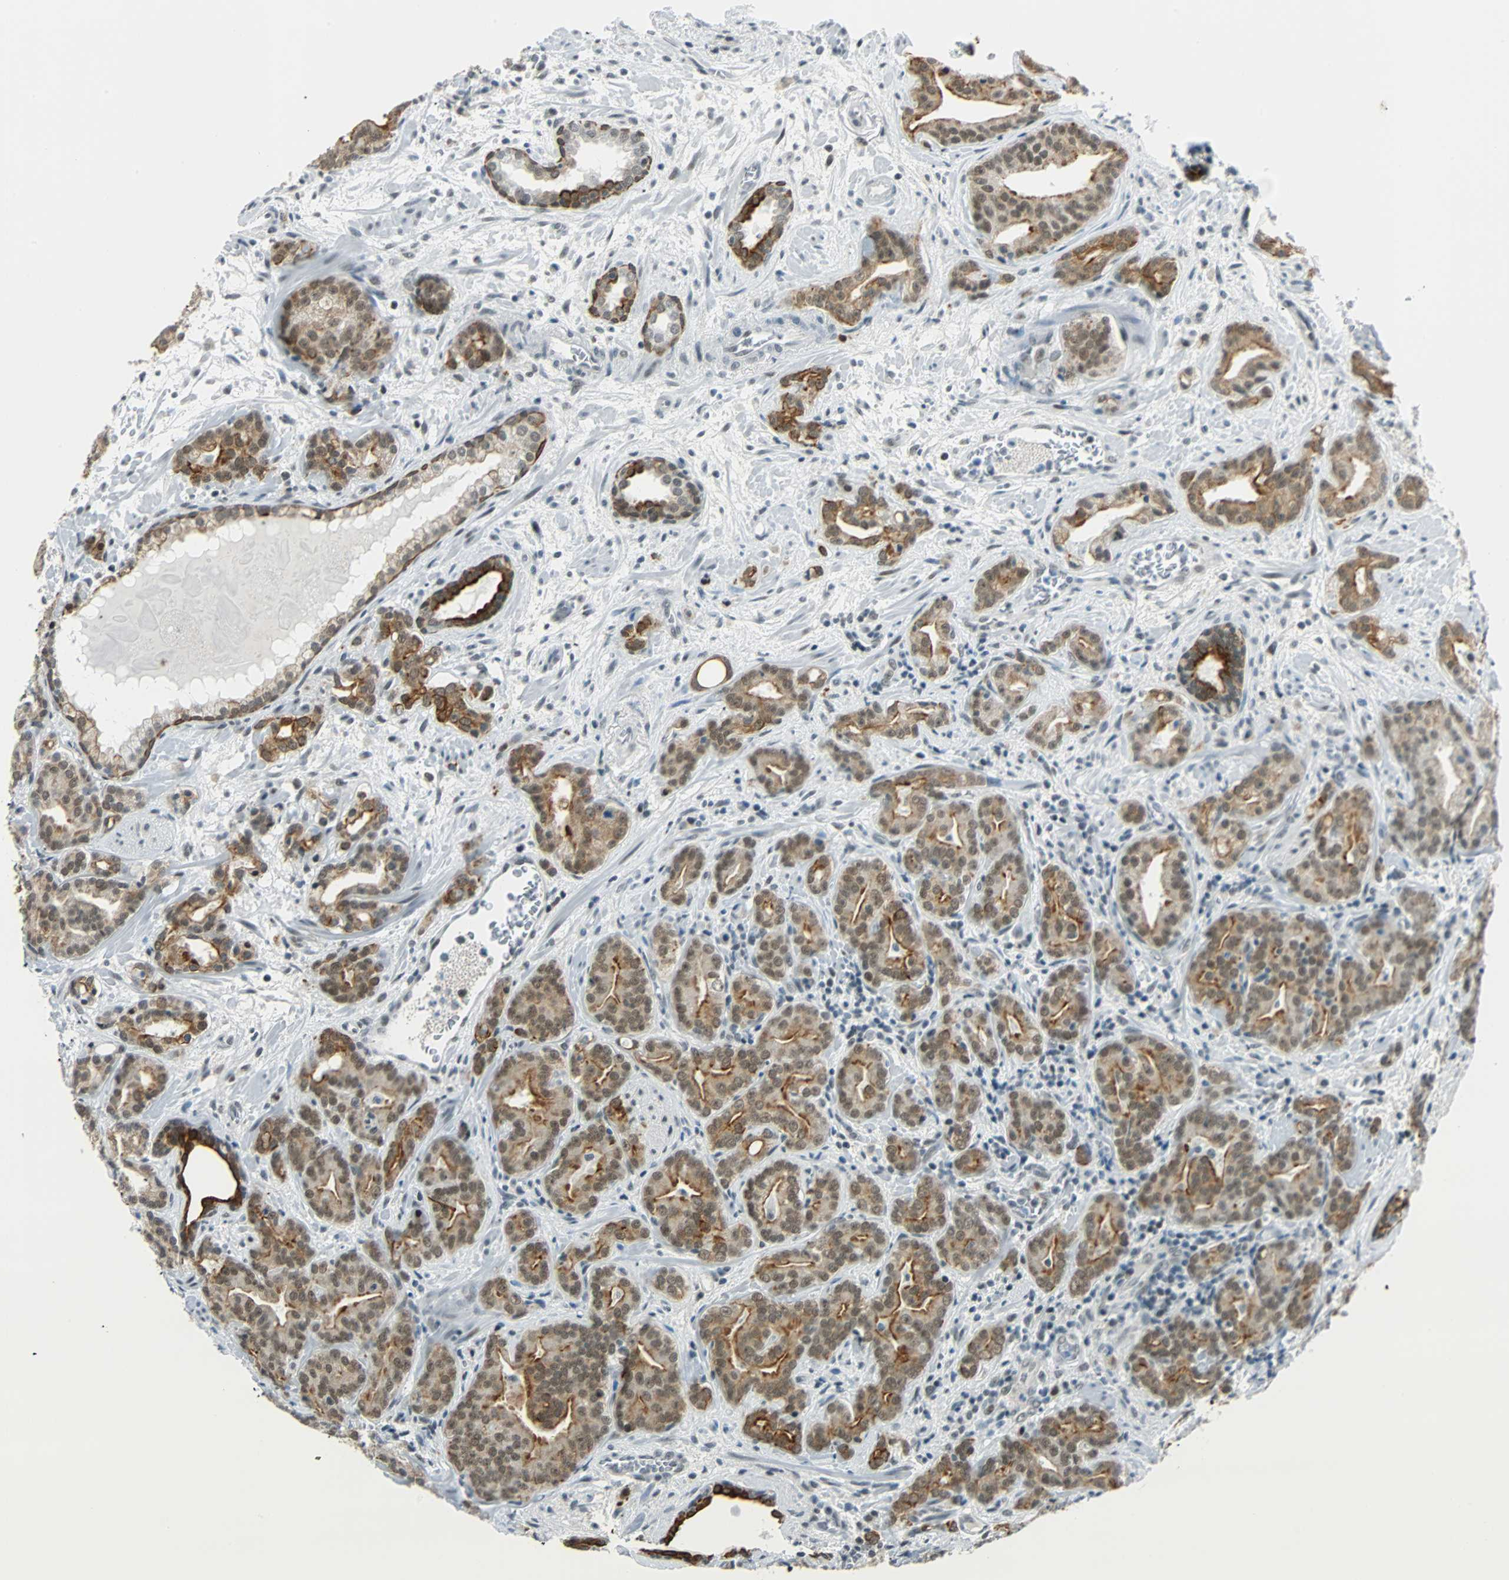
{"staining": {"intensity": "strong", "quantity": "<25%", "location": "cytoplasmic/membranous"}, "tissue": "prostate cancer", "cell_type": "Tumor cells", "image_type": "cancer", "snomed": [{"axis": "morphology", "description": "Adenocarcinoma, Low grade"}, {"axis": "topography", "description": "Prostate"}], "caption": "Prostate cancer was stained to show a protein in brown. There is medium levels of strong cytoplasmic/membranous staining in about <25% of tumor cells. (DAB IHC with brightfield microscopy, high magnification).", "gene": "NELFE", "patient": {"sex": "male", "age": 63}}